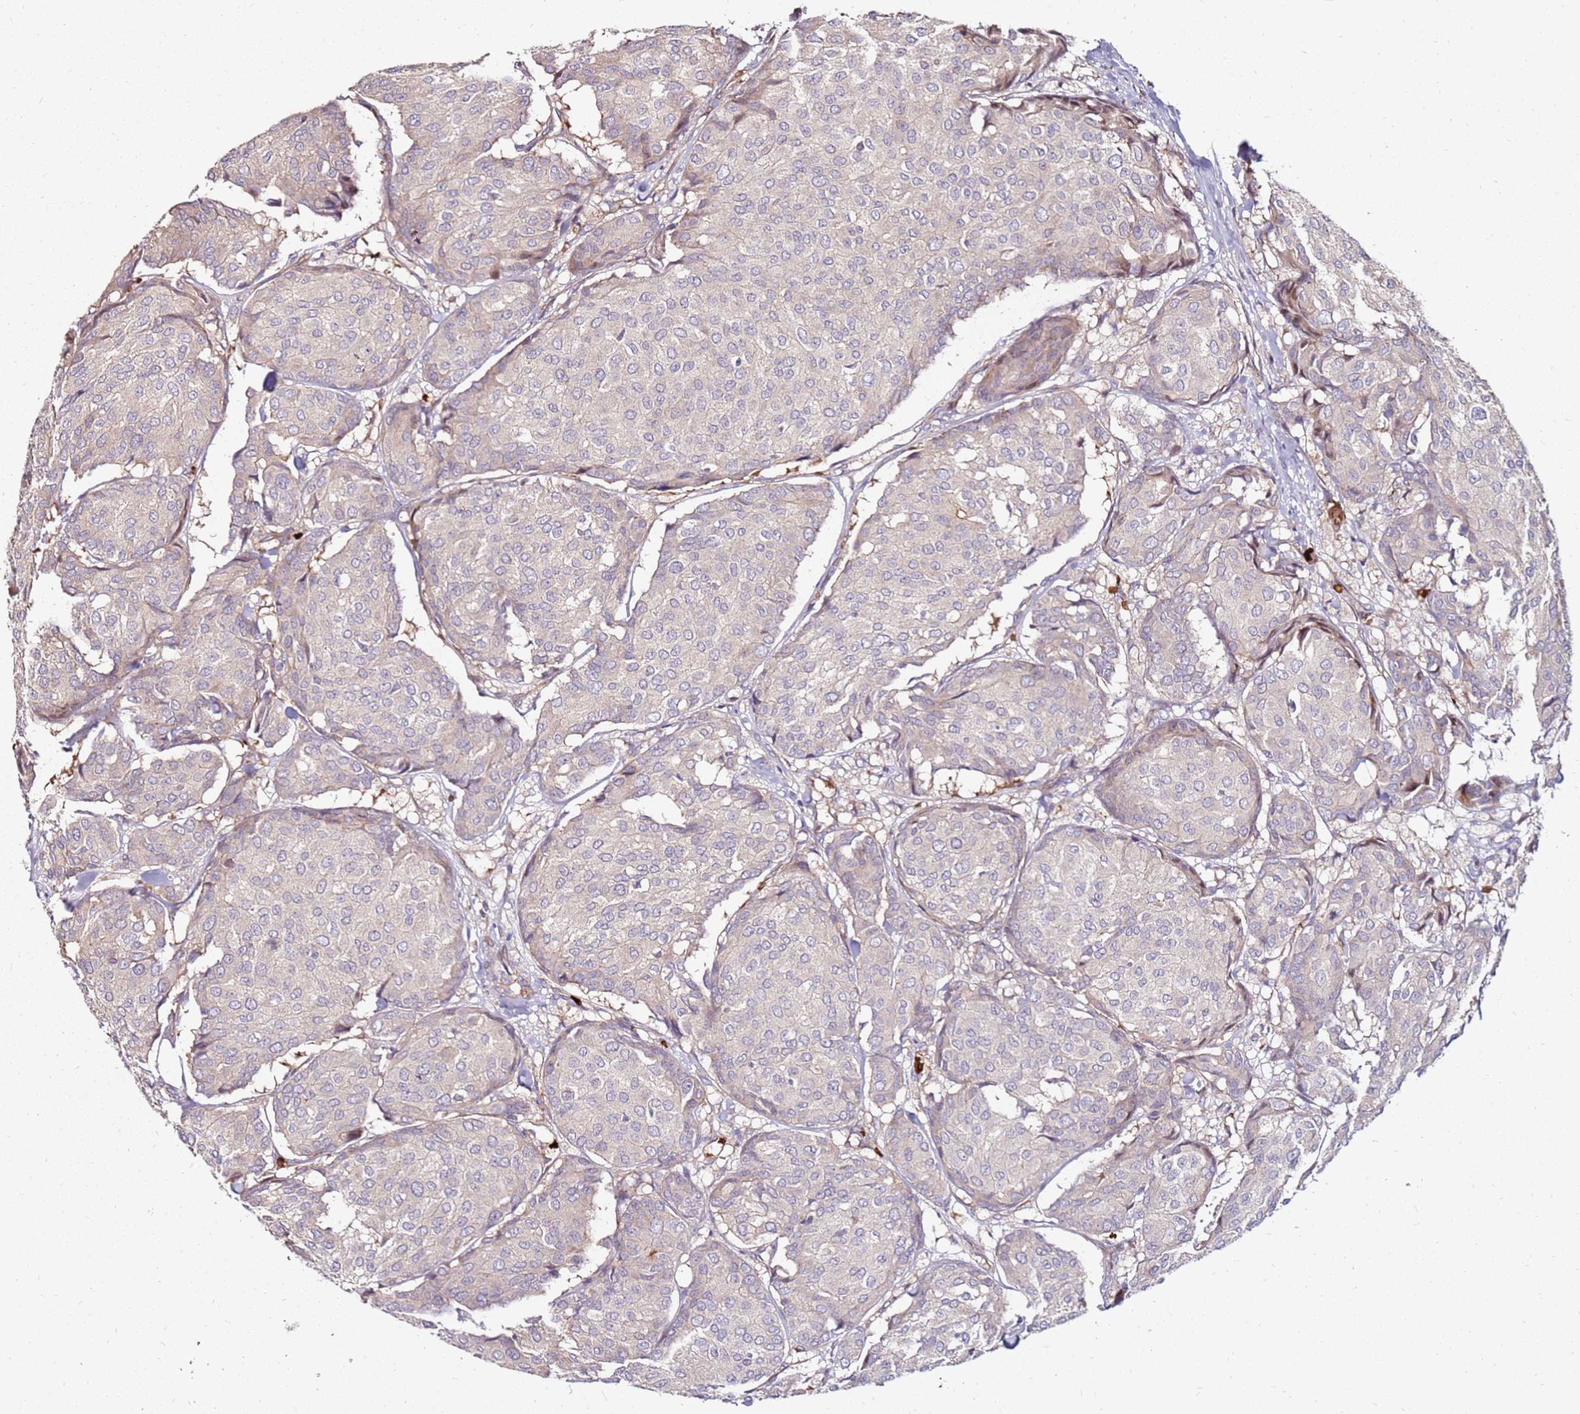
{"staining": {"intensity": "negative", "quantity": "none", "location": "none"}, "tissue": "breast cancer", "cell_type": "Tumor cells", "image_type": "cancer", "snomed": [{"axis": "morphology", "description": "Duct carcinoma"}, {"axis": "topography", "description": "Breast"}], "caption": "Immunohistochemistry (IHC) histopathology image of neoplastic tissue: intraductal carcinoma (breast) stained with DAB displays no significant protein expression in tumor cells. (DAB (3,3'-diaminobenzidine) immunohistochemistry (IHC) visualized using brightfield microscopy, high magnification).", "gene": "RNF11", "patient": {"sex": "female", "age": 75}}